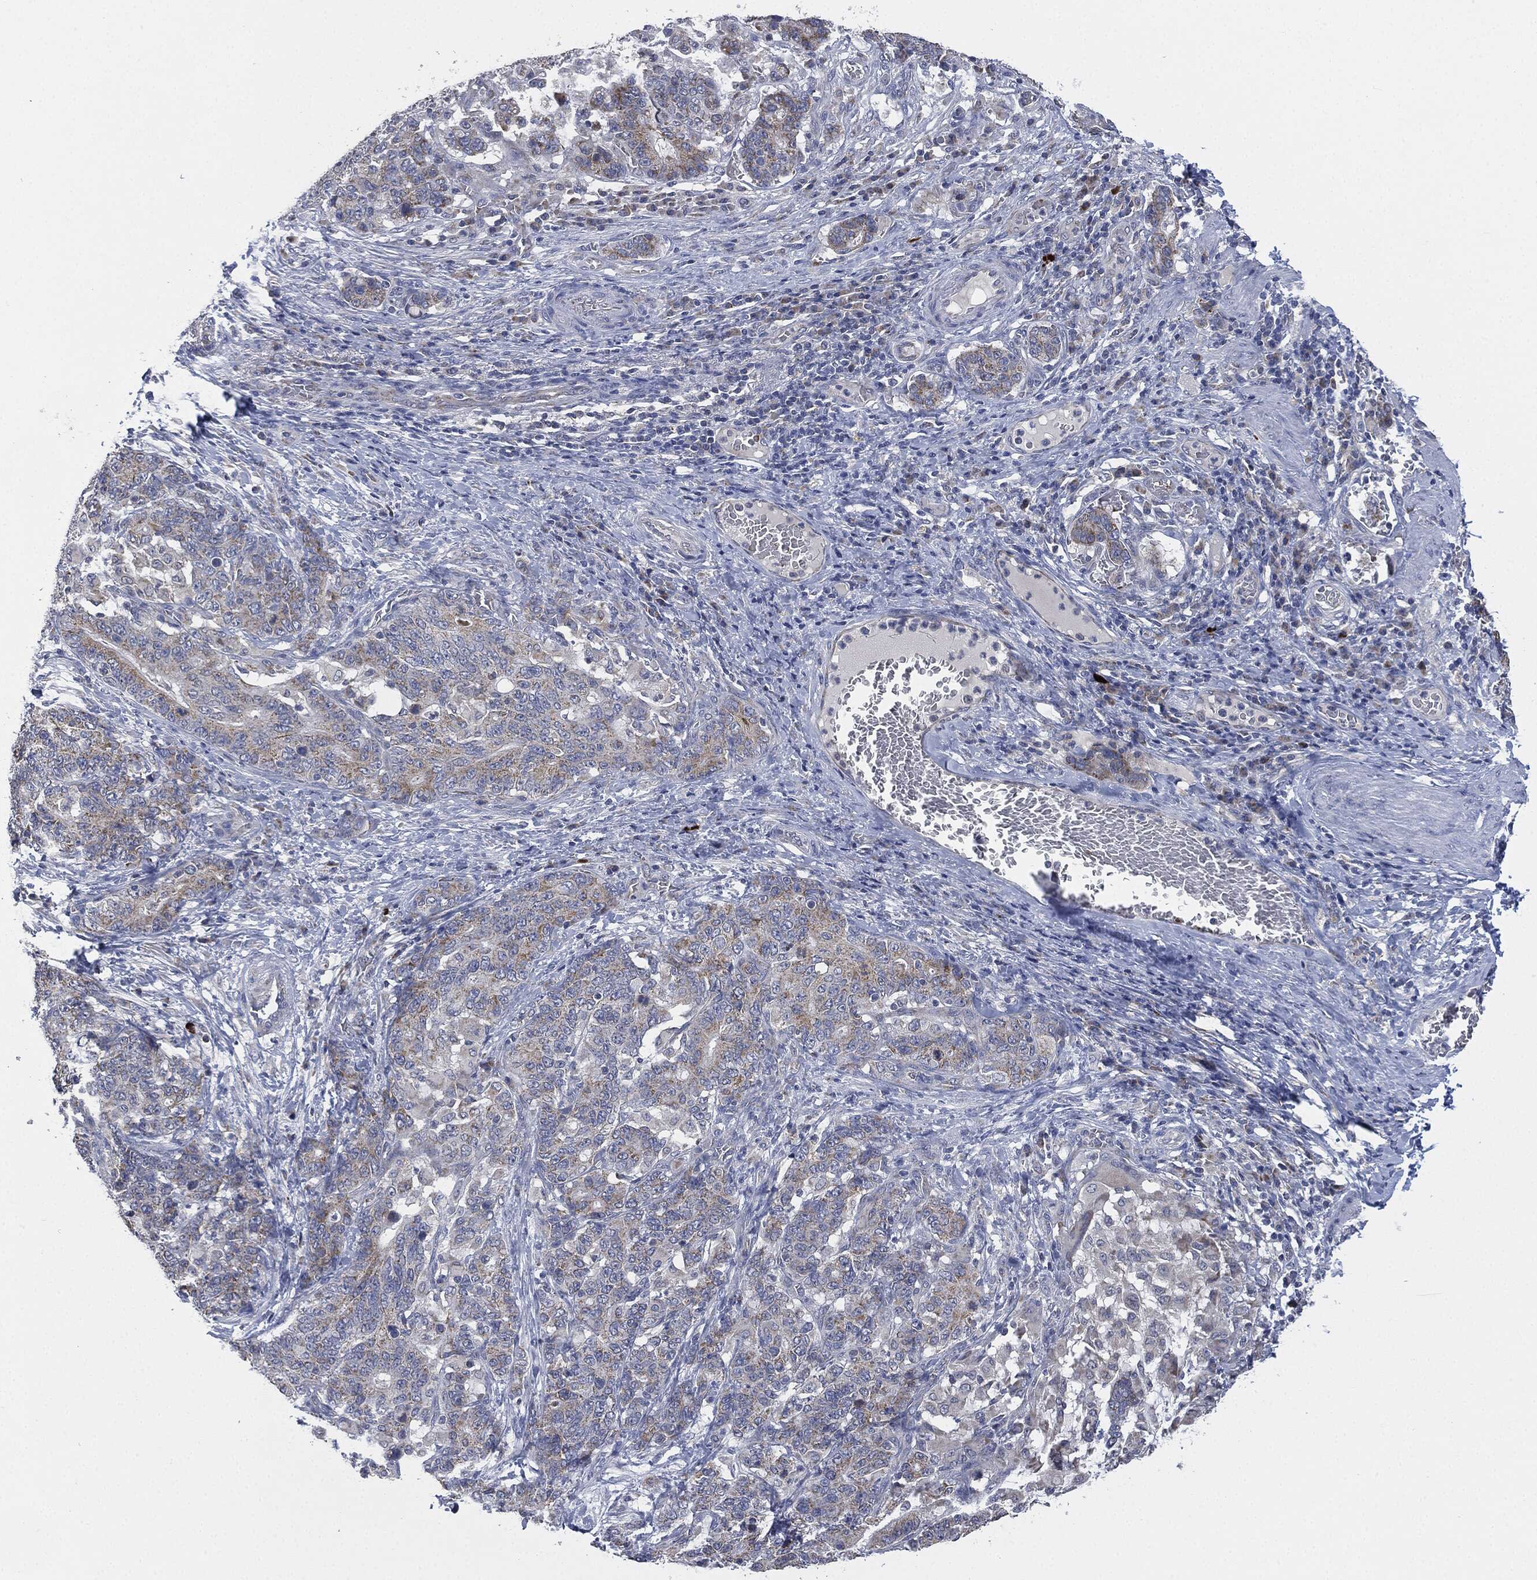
{"staining": {"intensity": "moderate", "quantity": "25%-75%", "location": "cytoplasmic/membranous"}, "tissue": "stomach cancer", "cell_type": "Tumor cells", "image_type": "cancer", "snomed": [{"axis": "morphology", "description": "Normal tissue, NOS"}, {"axis": "morphology", "description": "Adenocarcinoma, NOS"}, {"axis": "topography", "description": "Stomach"}], "caption": "Stomach adenocarcinoma stained with DAB (3,3'-diaminobenzidine) IHC exhibits medium levels of moderate cytoplasmic/membranous positivity in approximately 25%-75% of tumor cells.", "gene": "SIGLEC9", "patient": {"sex": "female", "age": 64}}